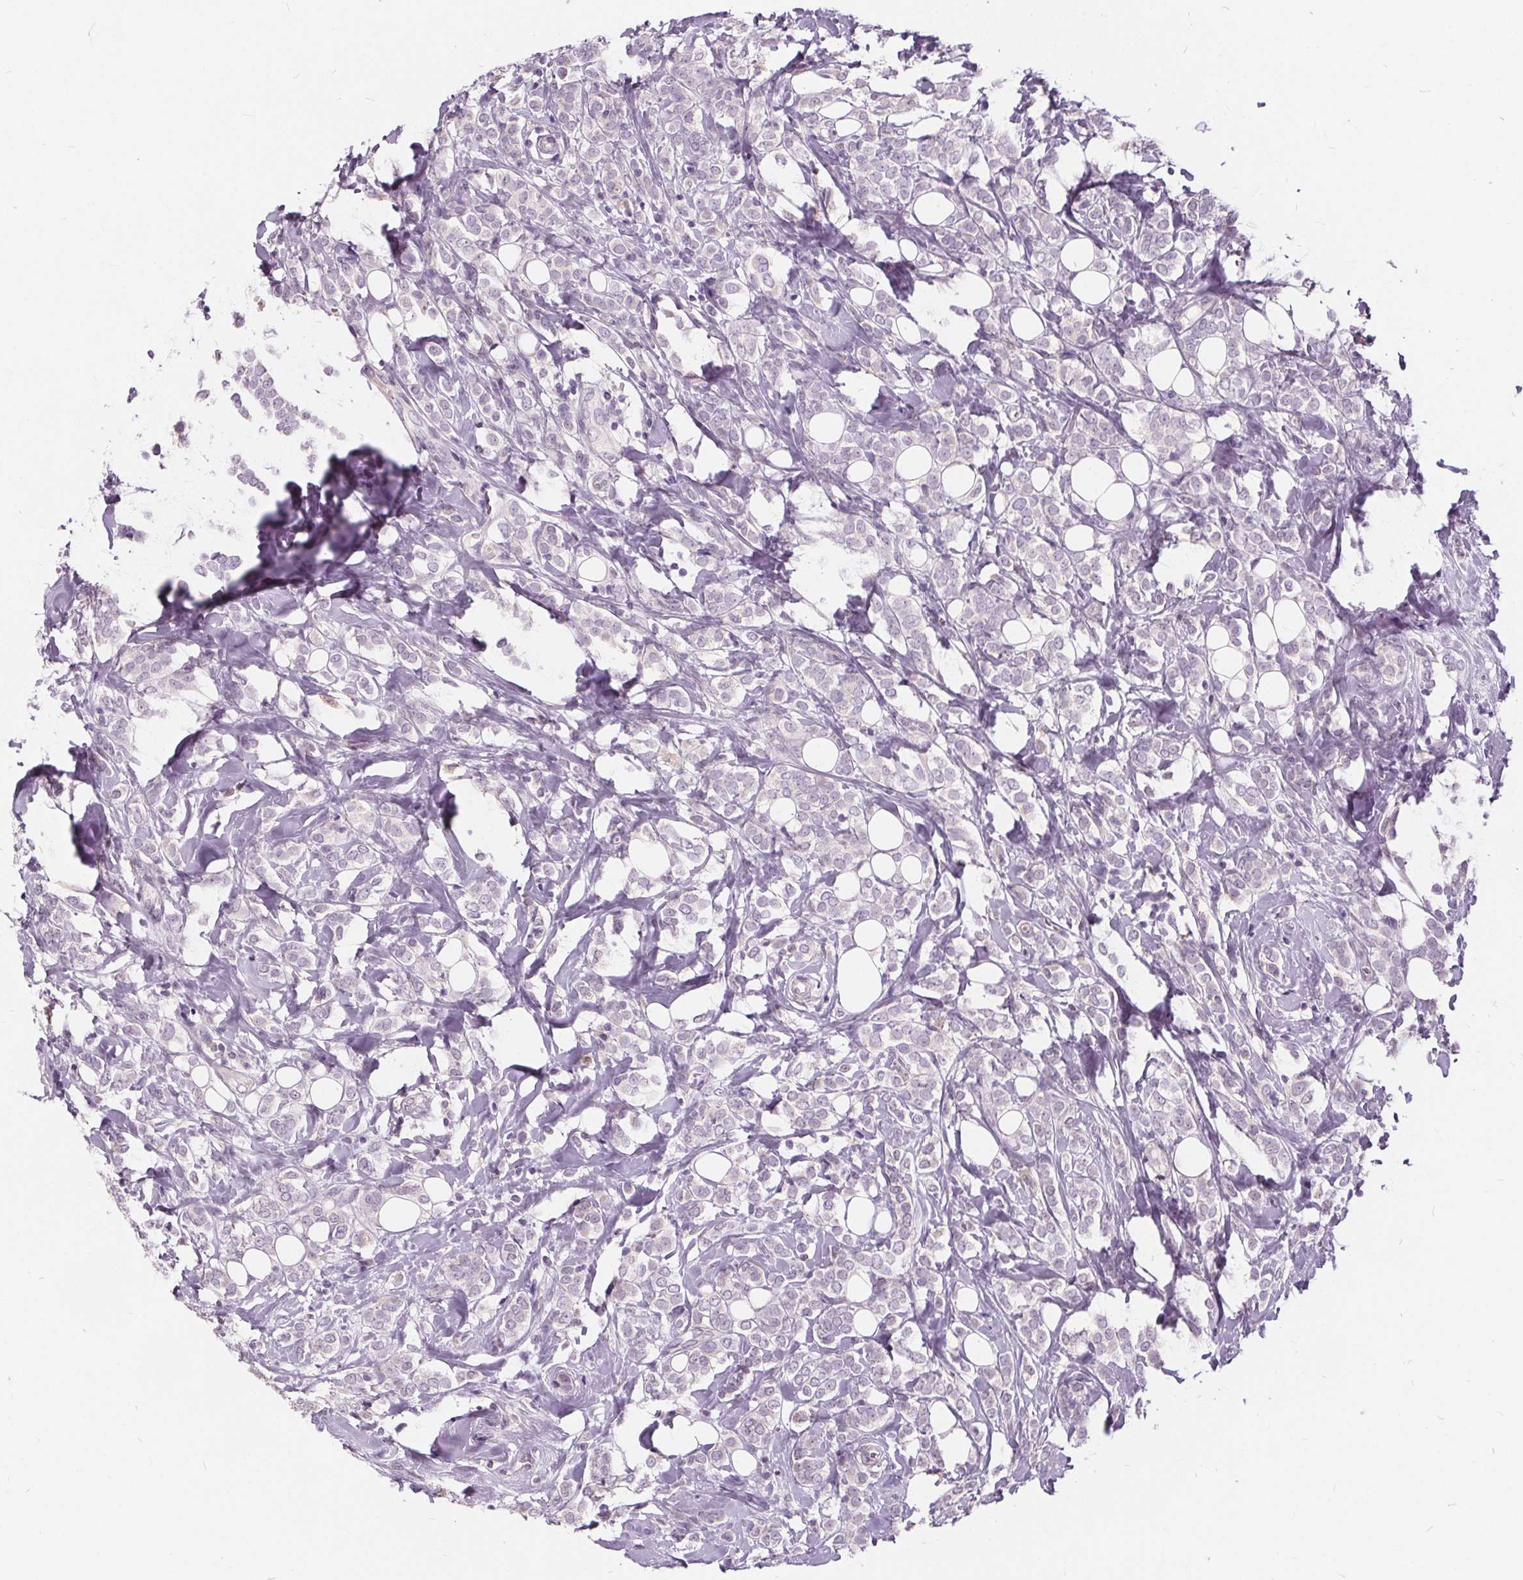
{"staining": {"intensity": "negative", "quantity": "none", "location": "none"}, "tissue": "breast cancer", "cell_type": "Tumor cells", "image_type": "cancer", "snomed": [{"axis": "morphology", "description": "Lobular carcinoma"}, {"axis": "topography", "description": "Breast"}], "caption": "Breast lobular carcinoma was stained to show a protein in brown. There is no significant staining in tumor cells.", "gene": "HAAO", "patient": {"sex": "female", "age": 49}}